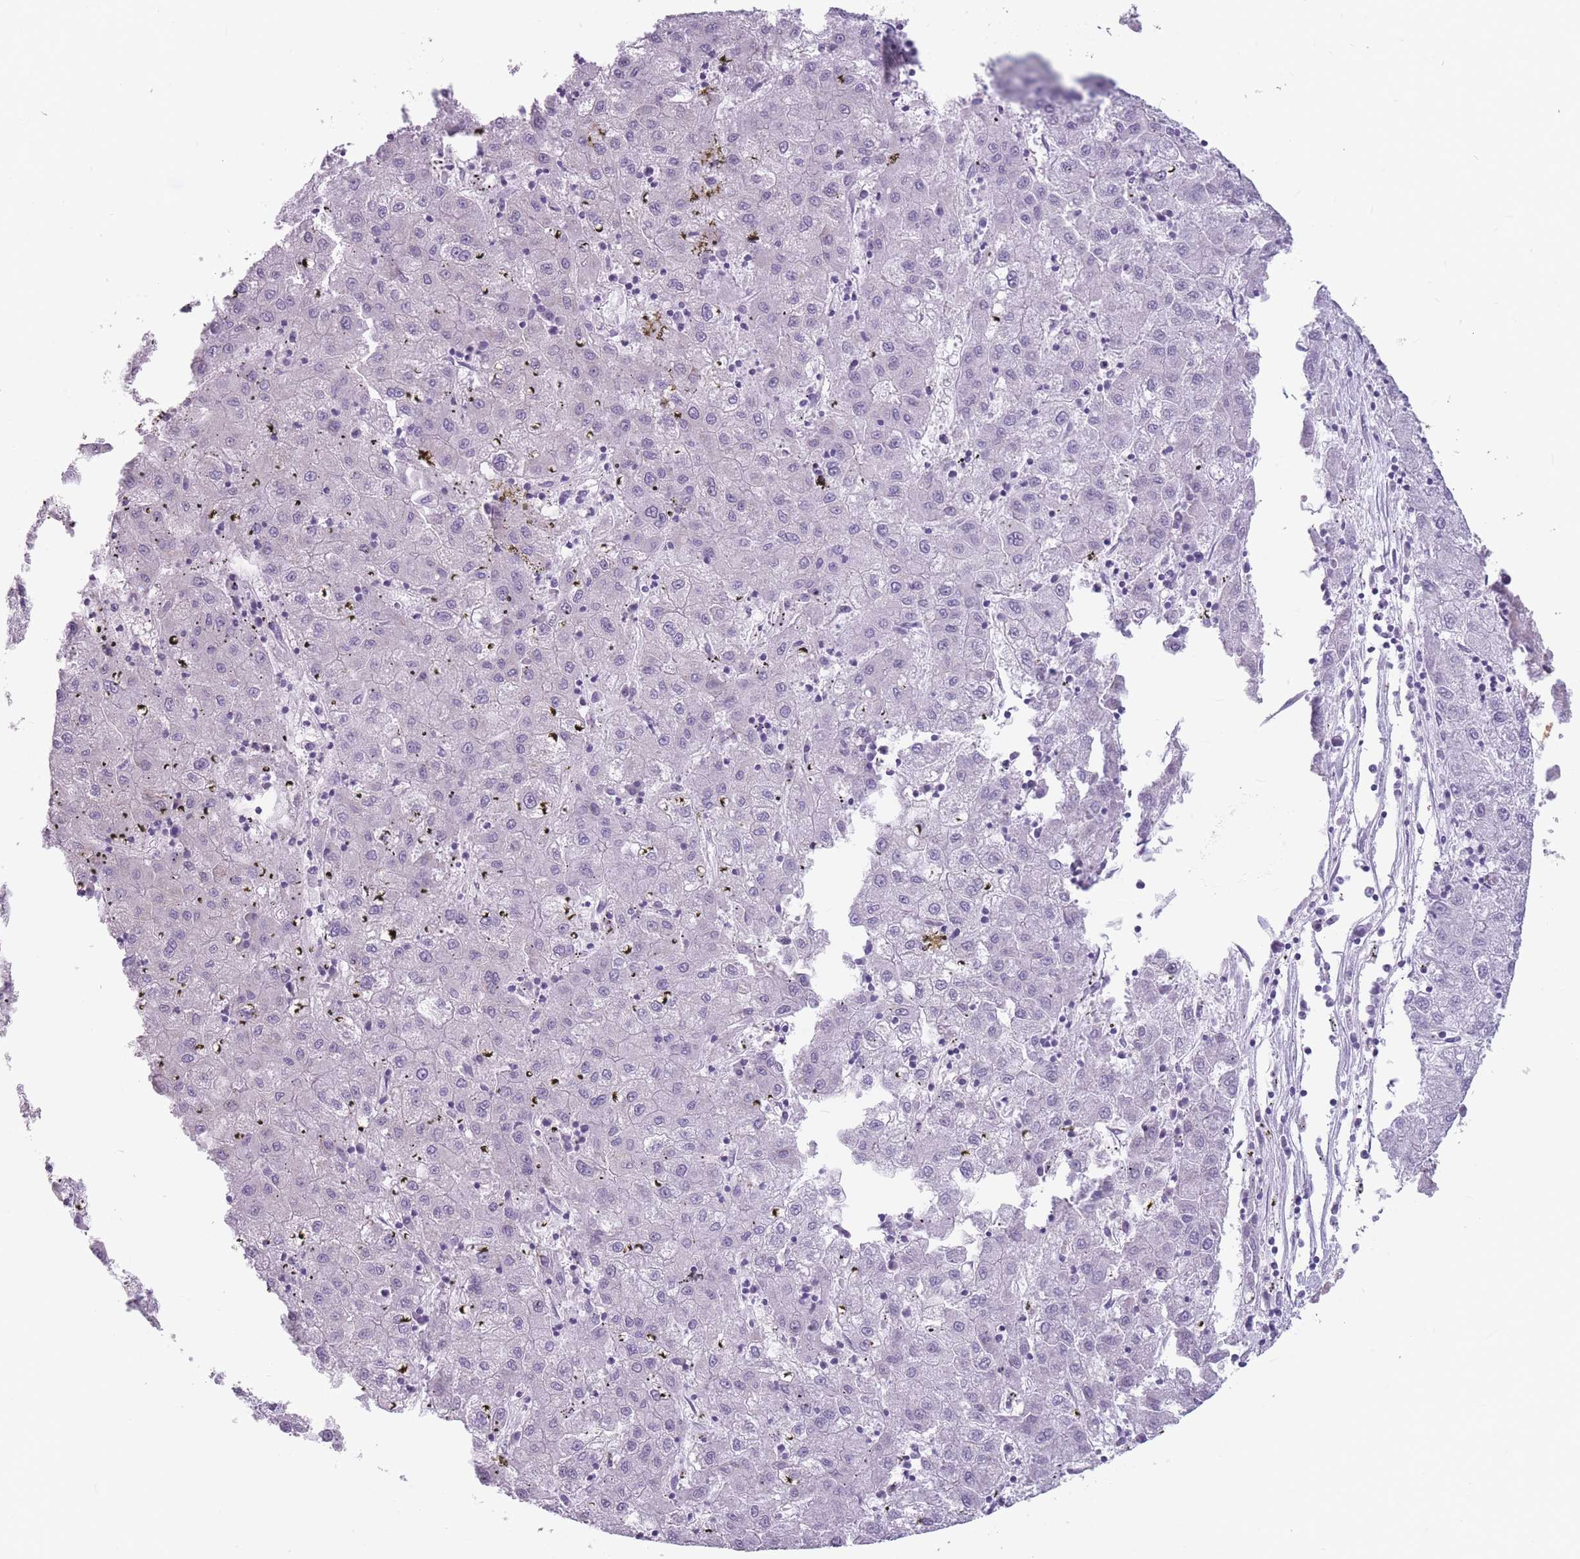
{"staining": {"intensity": "negative", "quantity": "none", "location": "none"}, "tissue": "liver cancer", "cell_type": "Tumor cells", "image_type": "cancer", "snomed": [{"axis": "morphology", "description": "Carcinoma, Hepatocellular, NOS"}, {"axis": "topography", "description": "Liver"}], "caption": "Immunohistochemistry micrograph of human liver cancer (hepatocellular carcinoma) stained for a protein (brown), which exhibits no staining in tumor cells.", "gene": "CCNO", "patient": {"sex": "male", "age": 72}}